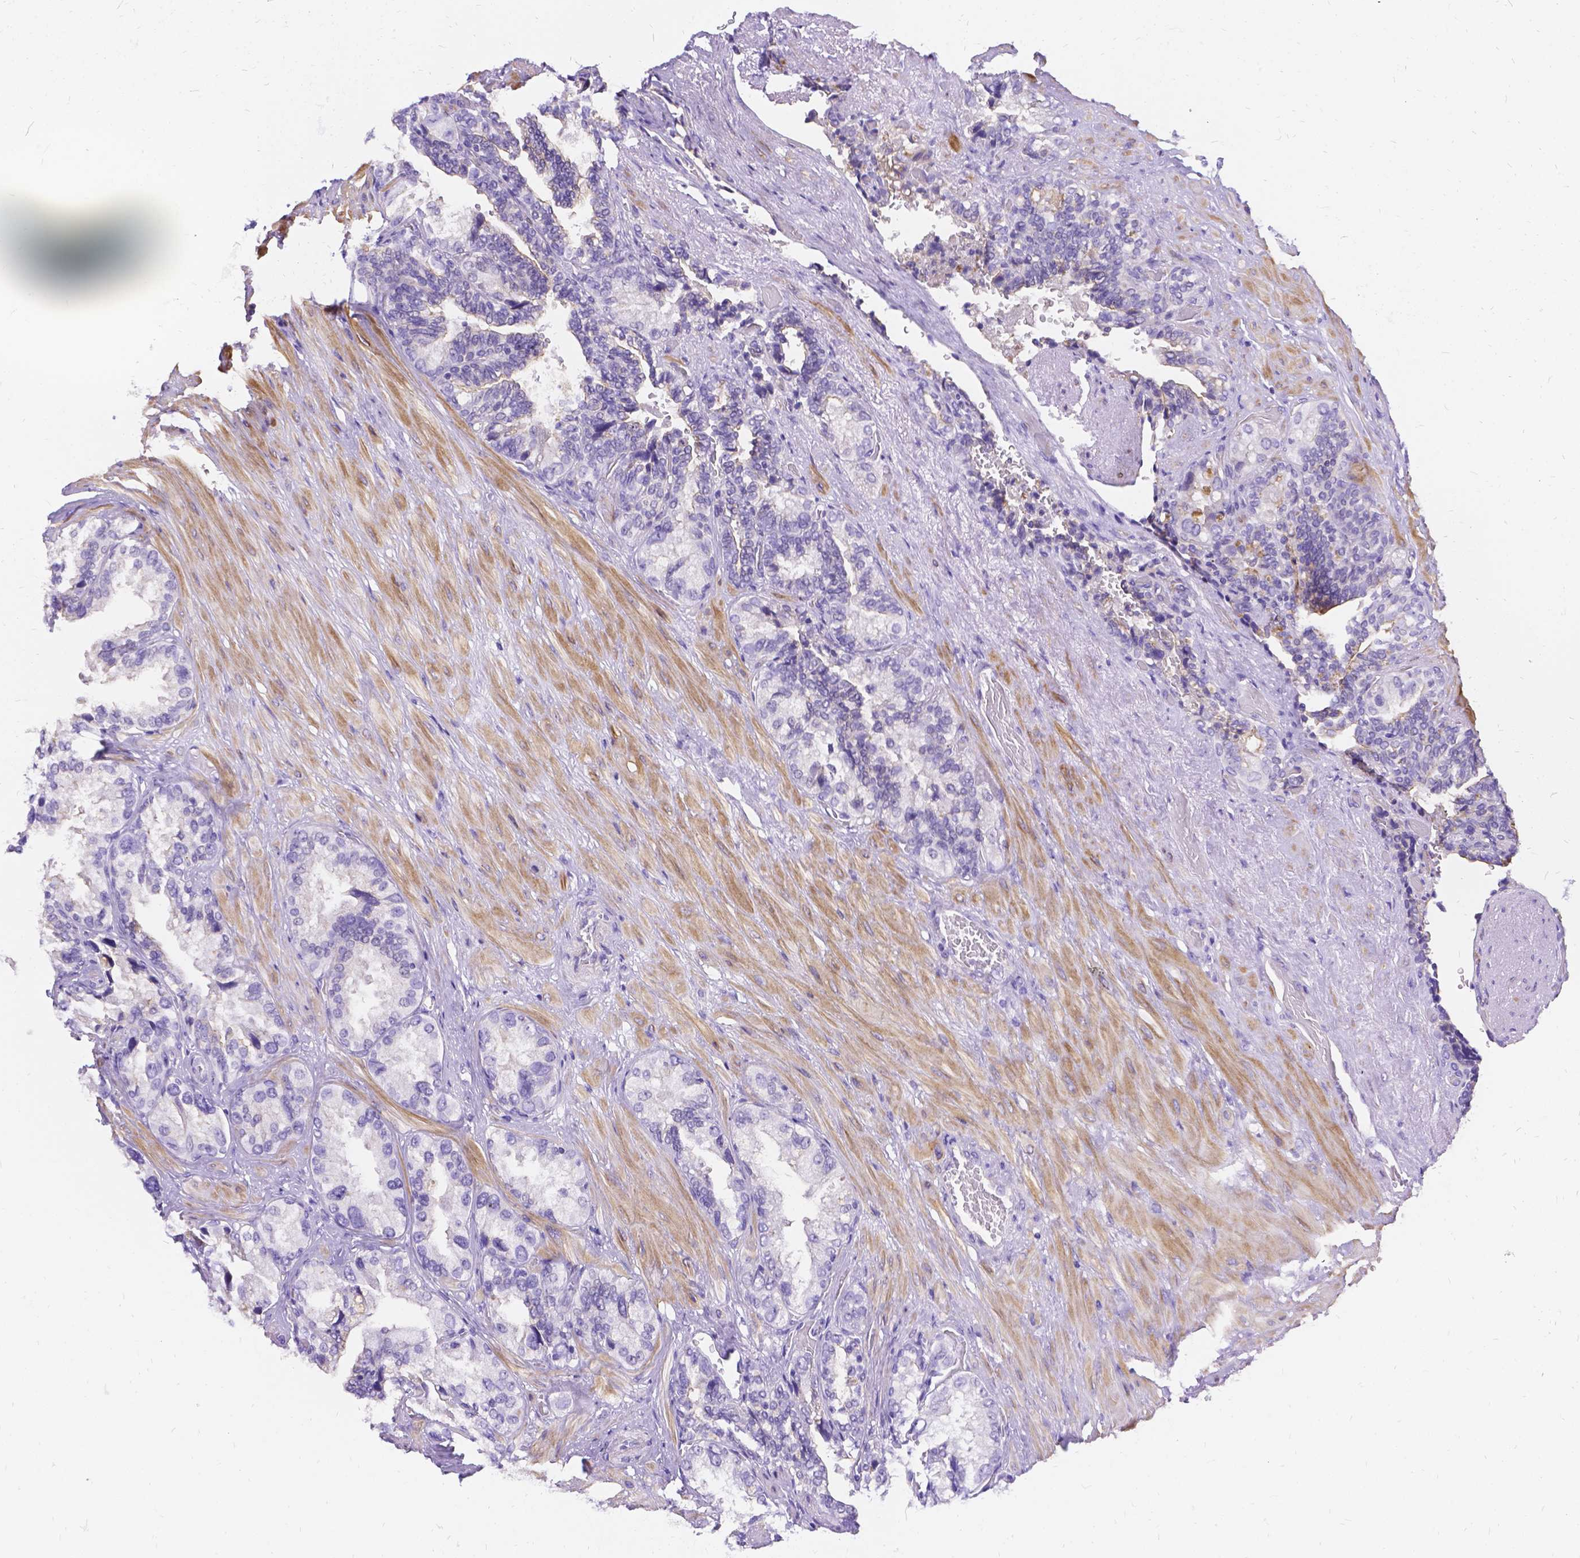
{"staining": {"intensity": "weak", "quantity": "<25%", "location": "cytoplasmic/membranous"}, "tissue": "seminal vesicle", "cell_type": "Glandular cells", "image_type": "normal", "snomed": [{"axis": "morphology", "description": "Normal tissue, NOS"}, {"axis": "topography", "description": "Seminal veicle"}], "caption": "Unremarkable seminal vesicle was stained to show a protein in brown. There is no significant positivity in glandular cells. (Brightfield microscopy of DAB immunohistochemistry at high magnification).", "gene": "PALS1", "patient": {"sex": "male", "age": 69}}